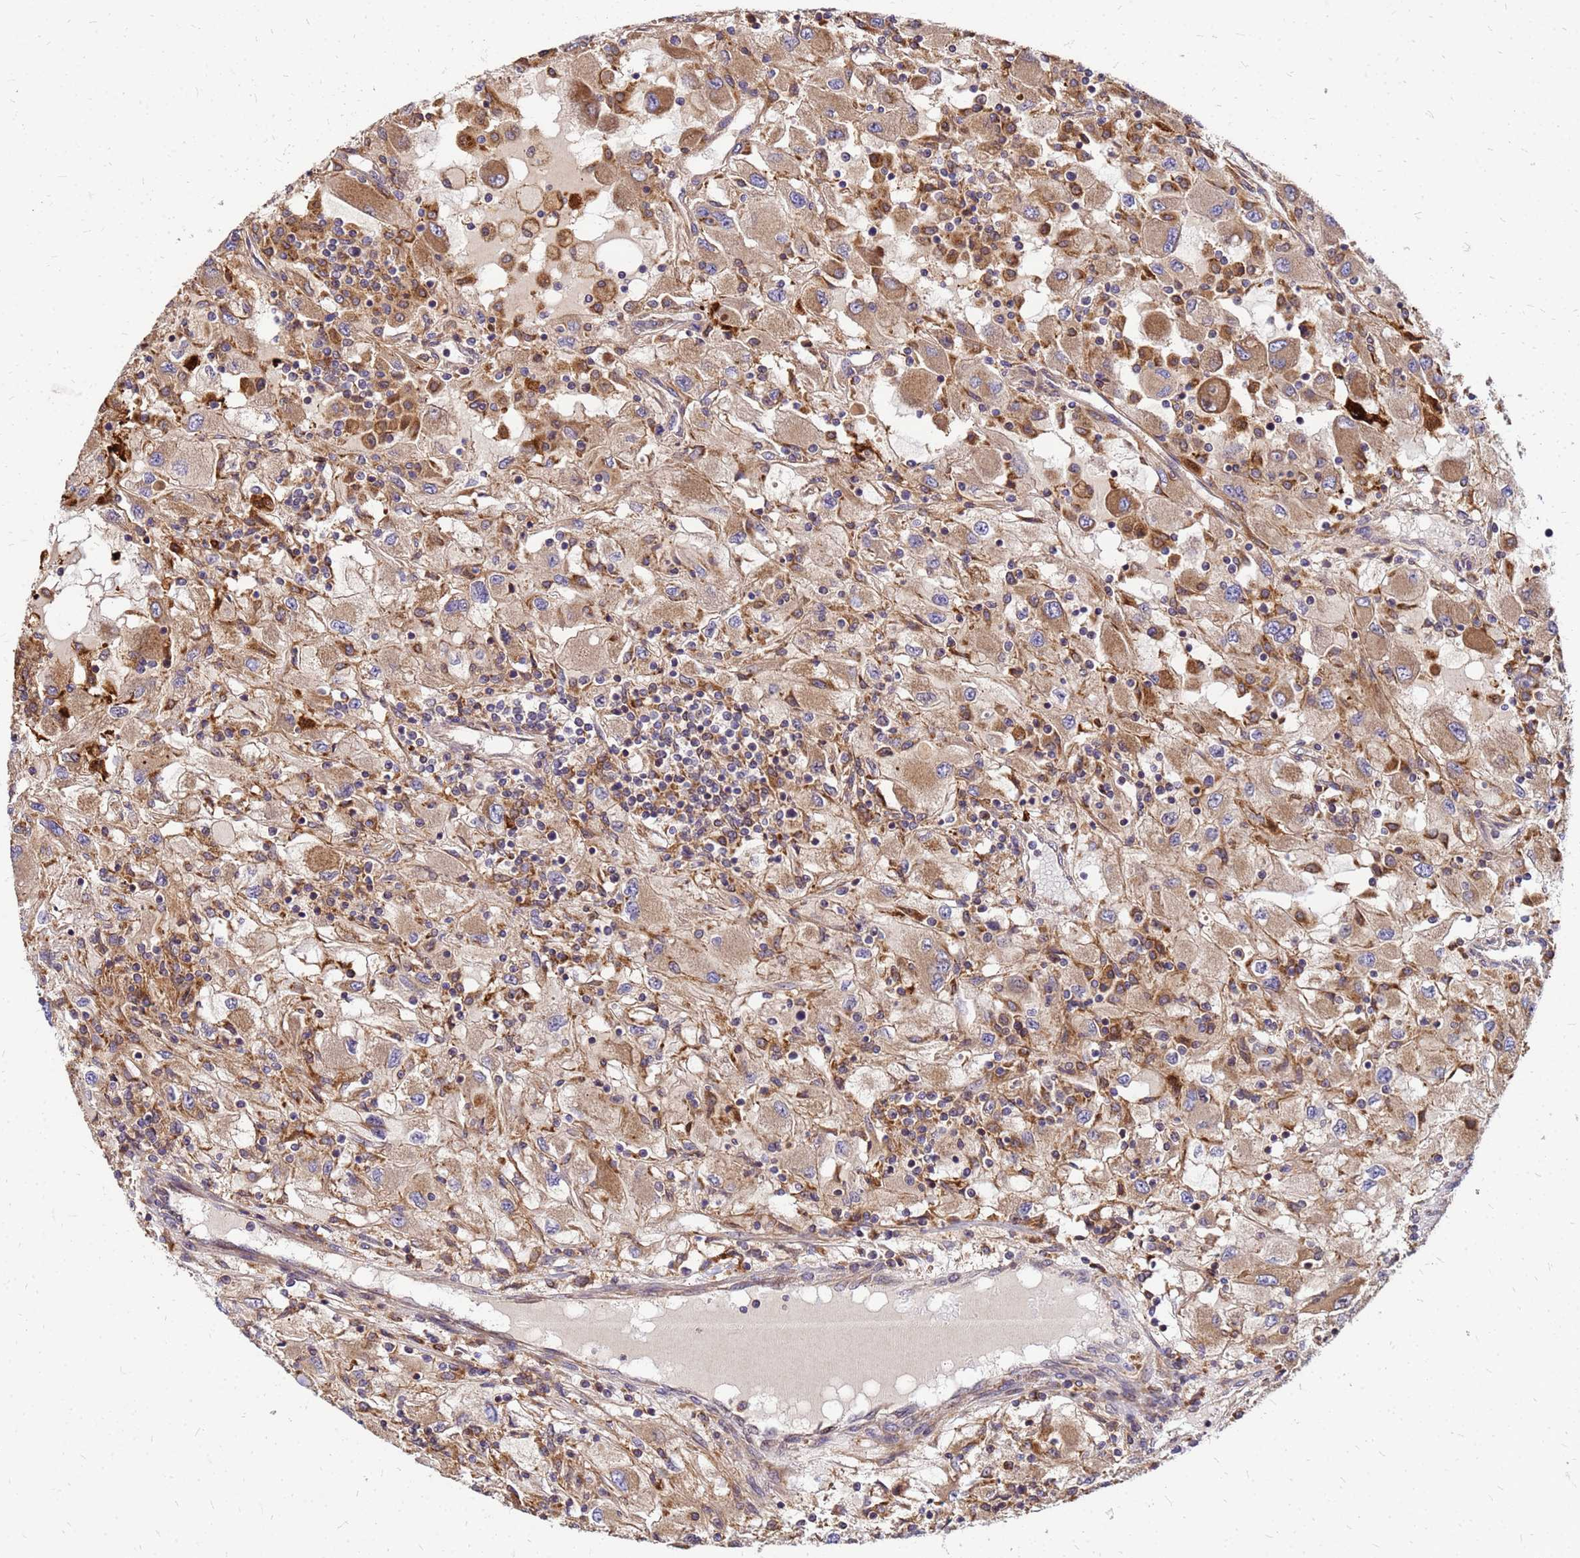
{"staining": {"intensity": "moderate", "quantity": ">75%", "location": "cytoplasmic/membranous"}, "tissue": "renal cancer", "cell_type": "Tumor cells", "image_type": "cancer", "snomed": [{"axis": "morphology", "description": "Adenocarcinoma, NOS"}, {"axis": "topography", "description": "Kidney"}], "caption": "Protein expression analysis of human adenocarcinoma (renal) reveals moderate cytoplasmic/membranous staining in approximately >75% of tumor cells.", "gene": "CYBC1", "patient": {"sex": "female", "age": 67}}